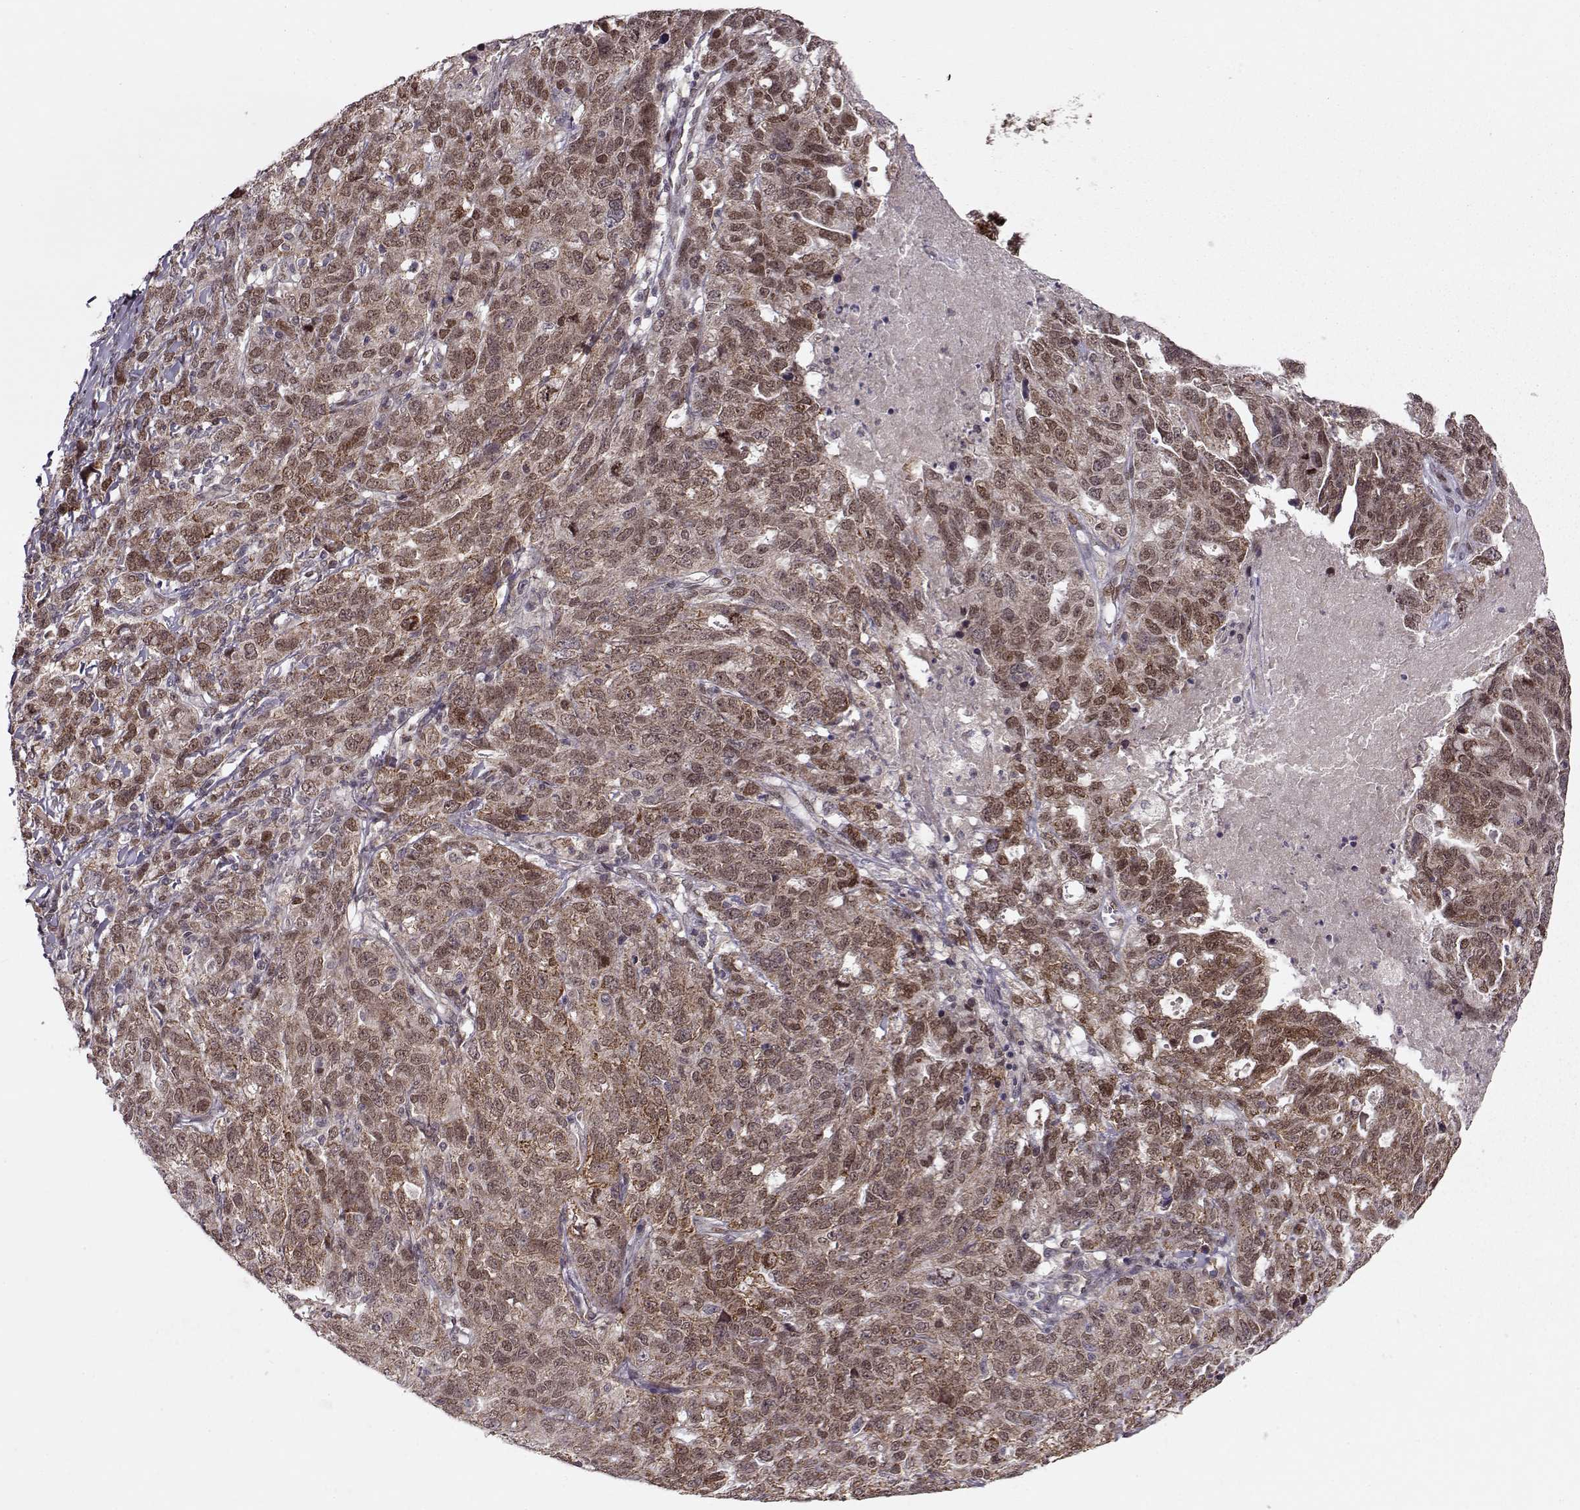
{"staining": {"intensity": "moderate", "quantity": ">75%", "location": "cytoplasmic/membranous"}, "tissue": "ovarian cancer", "cell_type": "Tumor cells", "image_type": "cancer", "snomed": [{"axis": "morphology", "description": "Cystadenocarcinoma, serous, NOS"}, {"axis": "topography", "description": "Ovary"}], "caption": "There is medium levels of moderate cytoplasmic/membranous positivity in tumor cells of ovarian cancer, as demonstrated by immunohistochemical staining (brown color).", "gene": "RAI1", "patient": {"sex": "female", "age": 71}}